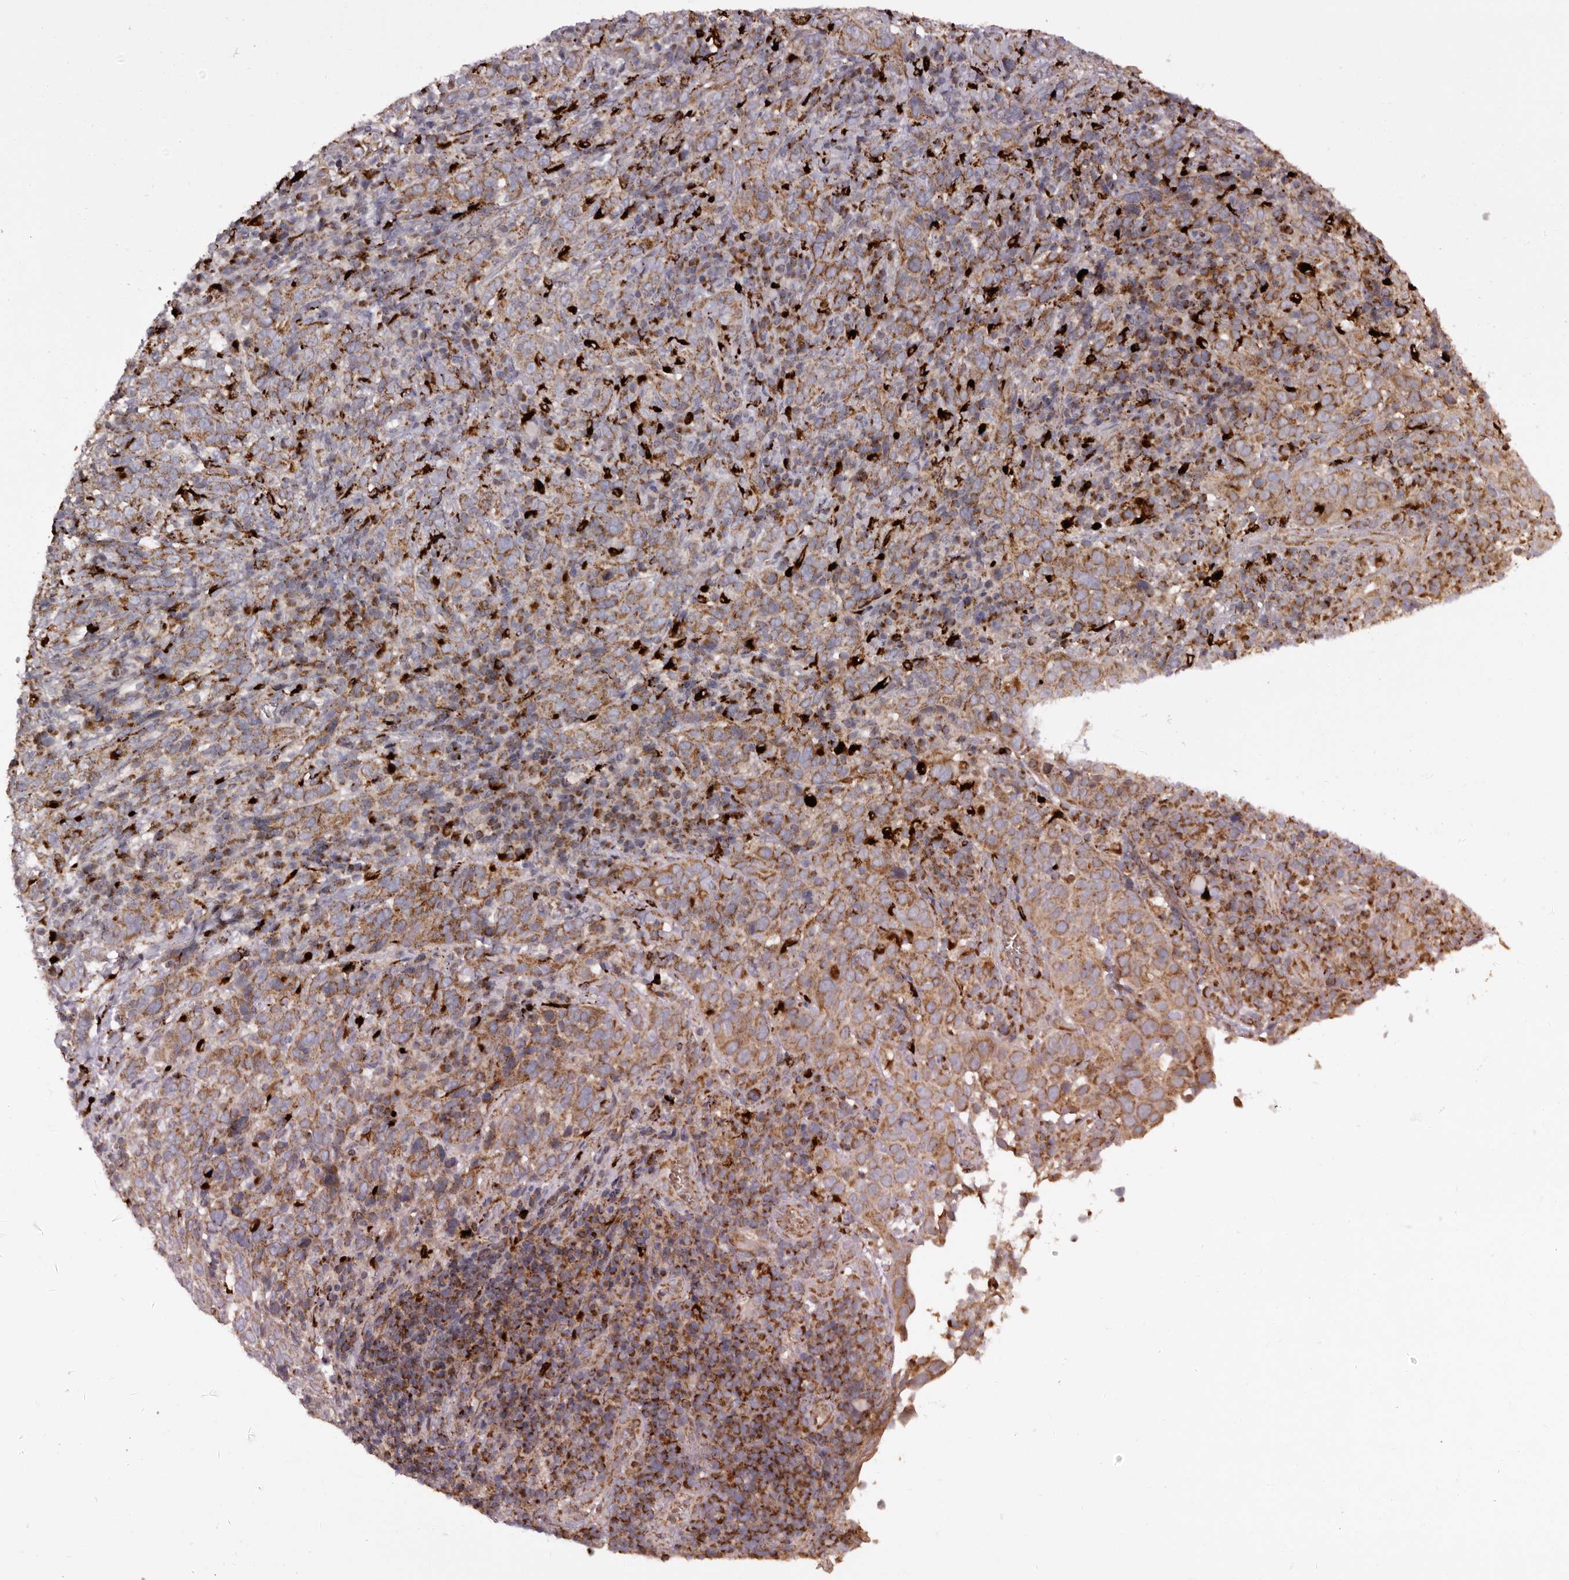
{"staining": {"intensity": "moderate", "quantity": ">75%", "location": "cytoplasmic/membranous"}, "tissue": "cervical cancer", "cell_type": "Tumor cells", "image_type": "cancer", "snomed": [{"axis": "morphology", "description": "Squamous cell carcinoma, NOS"}, {"axis": "topography", "description": "Cervix"}], "caption": "This is an image of immunohistochemistry staining of squamous cell carcinoma (cervical), which shows moderate staining in the cytoplasmic/membranous of tumor cells.", "gene": "MECR", "patient": {"sex": "female", "age": 46}}